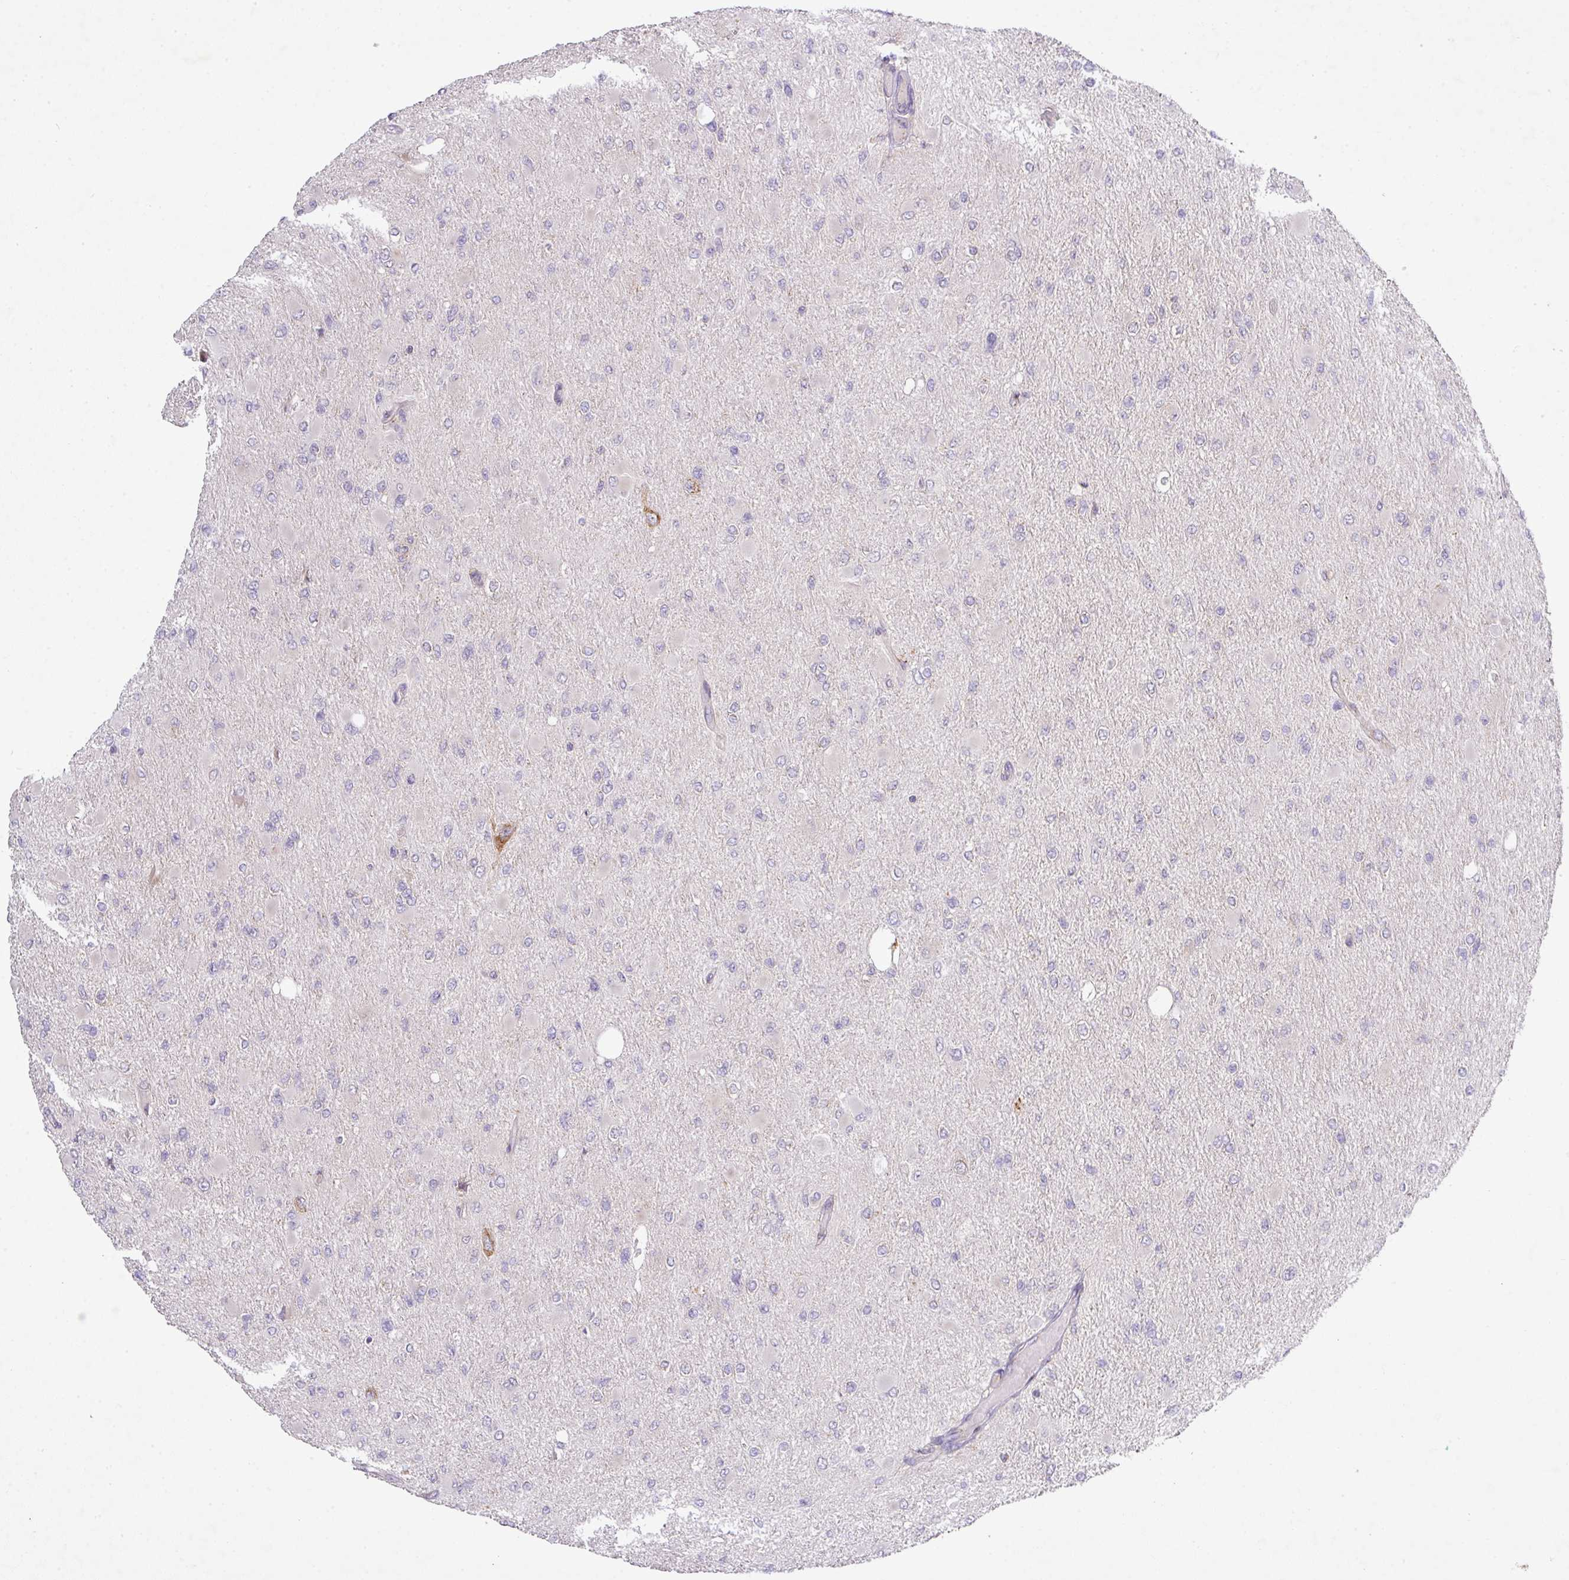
{"staining": {"intensity": "negative", "quantity": "none", "location": "none"}, "tissue": "glioma", "cell_type": "Tumor cells", "image_type": "cancer", "snomed": [{"axis": "morphology", "description": "Glioma, malignant, High grade"}, {"axis": "topography", "description": "Cerebral cortex"}], "caption": "IHC micrograph of malignant glioma (high-grade) stained for a protein (brown), which demonstrates no staining in tumor cells.", "gene": "VTI1A", "patient": {"sex": "female", "age": 36}}